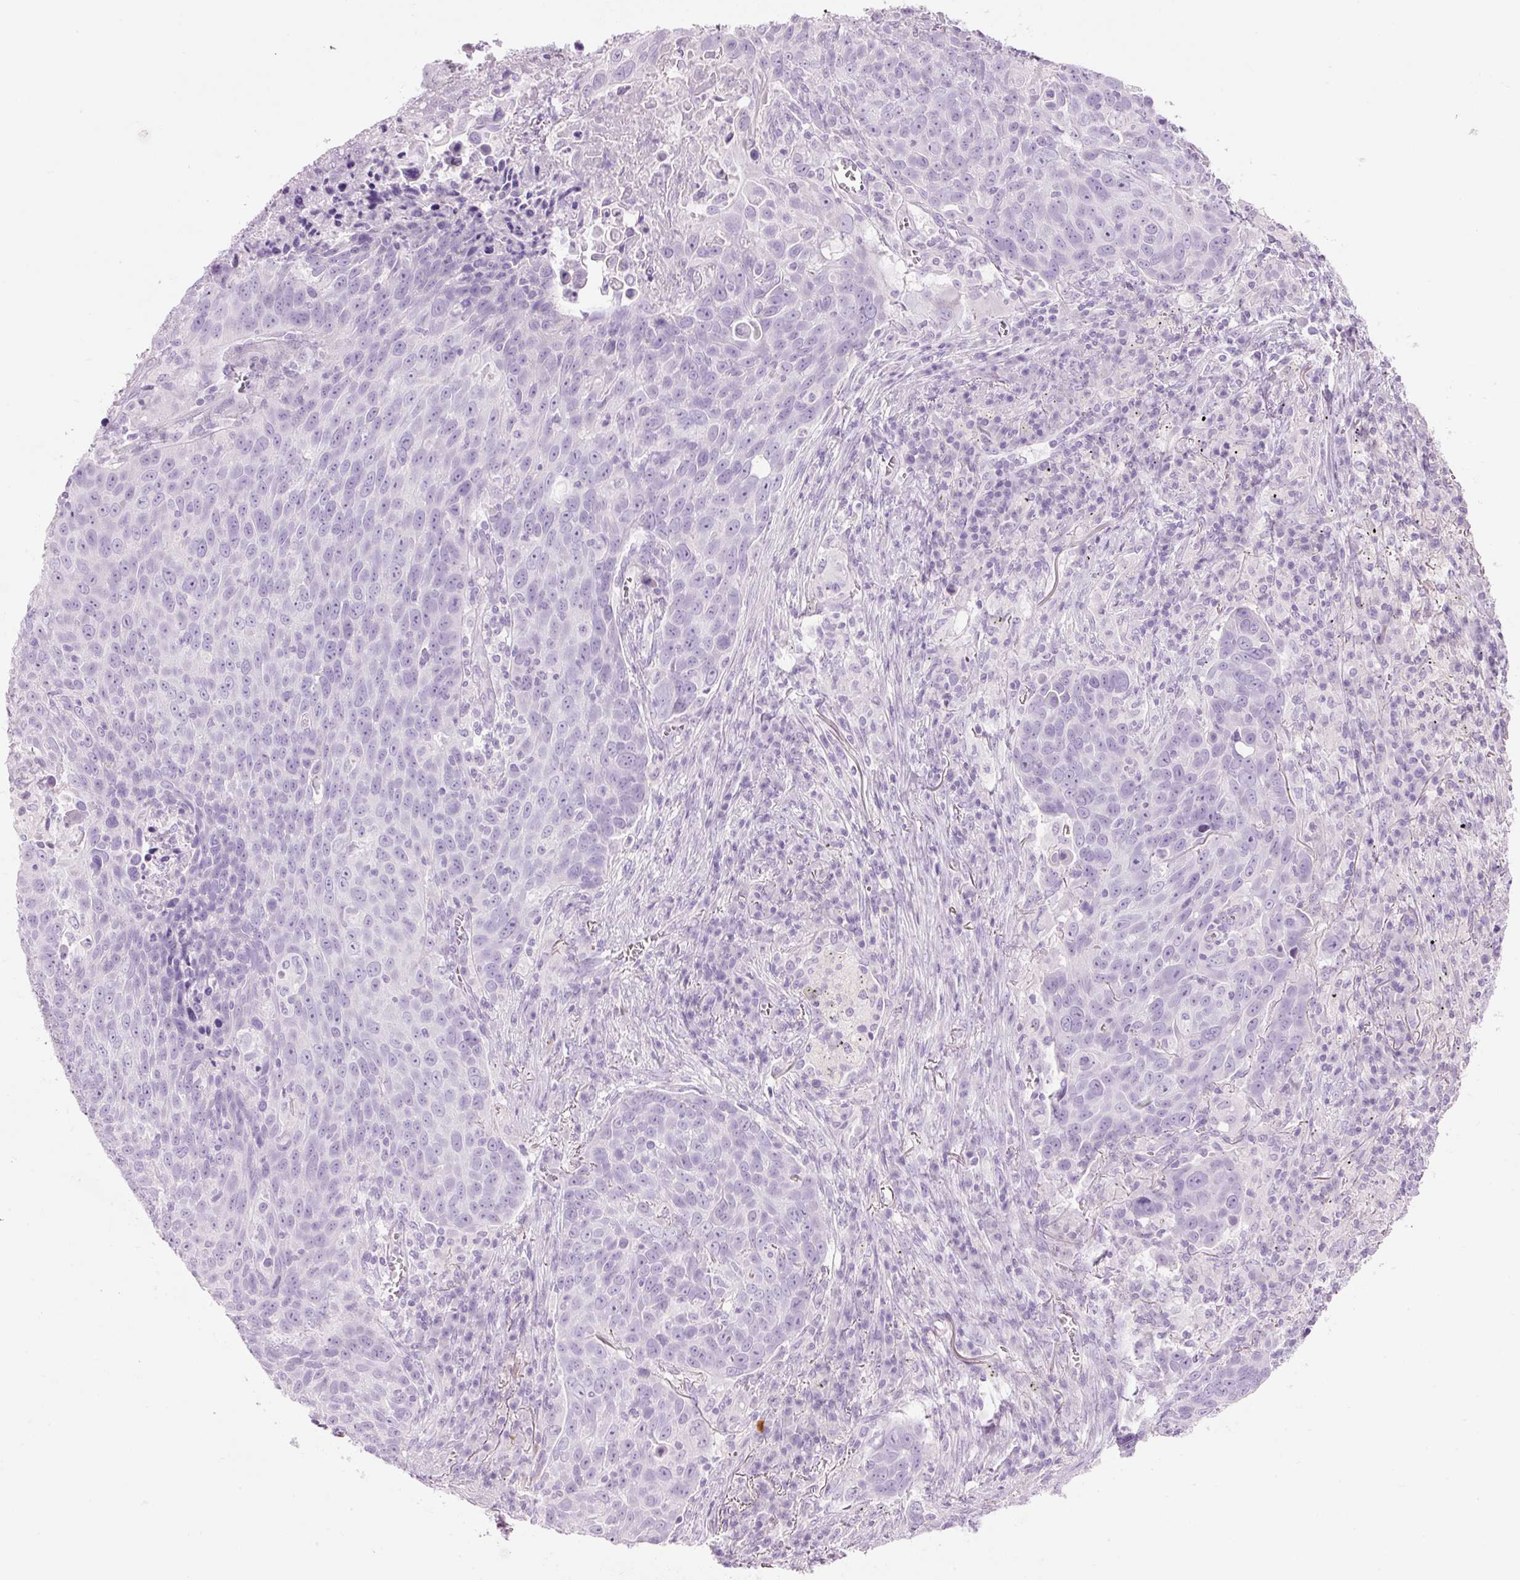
{"staining": {"intensity": "negative", "quantity": "none", "location": "none"}, "tissue": "lung cancer", "cell_type": "Tumor cells", "image_type": "cancer", "snomed": [{"axis": "morphology", "description": "Squamous cell carcinoma, NOS"}, {"axis": "topography", "description": "Lung"}], "caption": "Histopathology image shows no protein positivity in tumor cells of lung squamous cell carcinoma tissue.", "gene": "CMA1", "patient": {"sex": "male", "age": 78}}